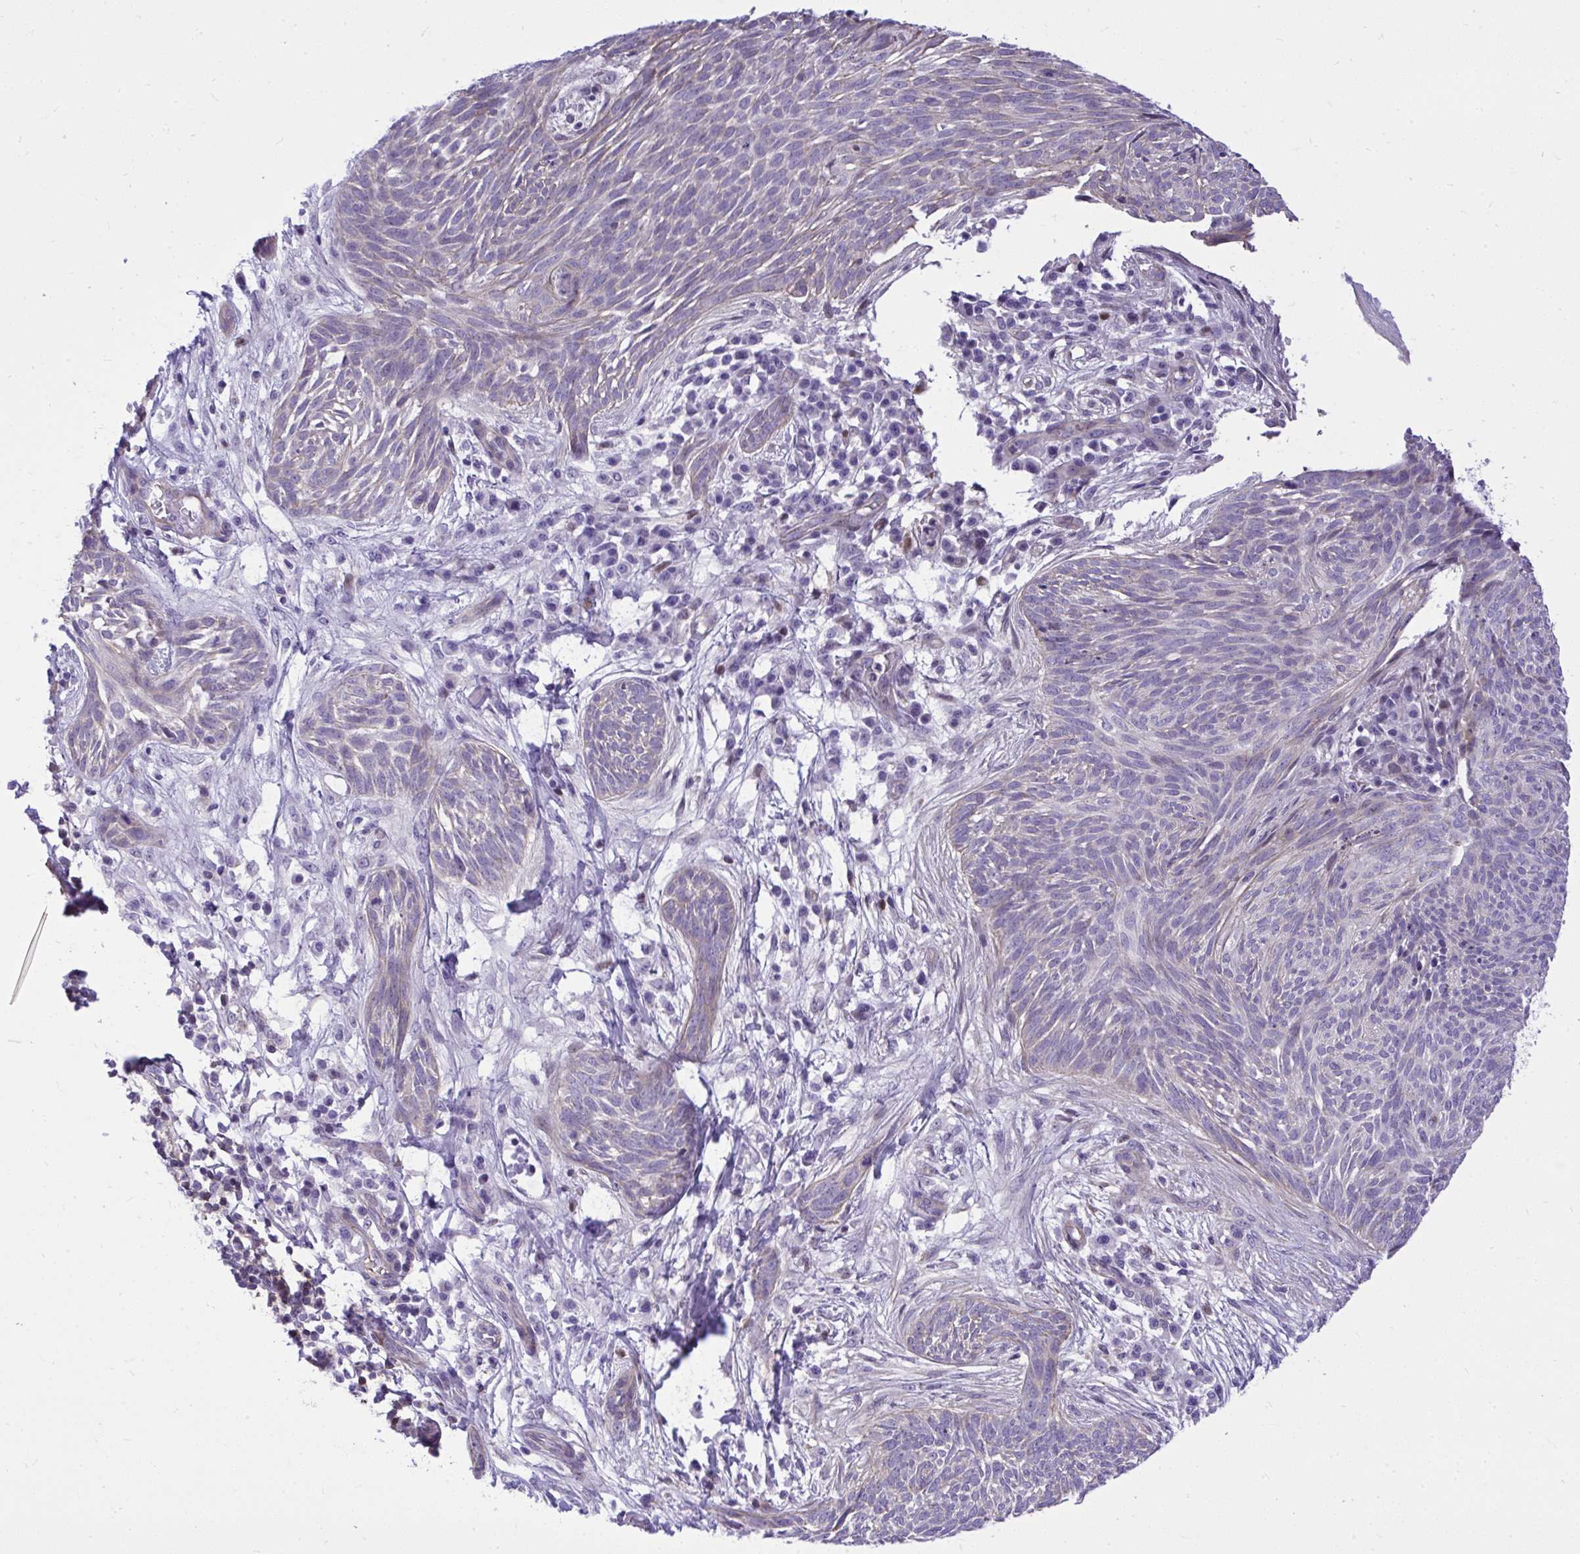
{"staining": {"intensity": "weak", "quantity": "<25%", "location": "cytoplasmic/membranous"}, "tissue": "skin cancer", "cell_type": "Tumor cells", "image_type": "cancer", "snomed": [{"axis": "morphology", "description": "Basal cell carcinoma"}, {"axis": "topography", "description": "Skin"}, {"axis": "topography", "description": "Skin, foot"}], "caption": "Immunohistochemistry micrograph of human basal cell carcinoma (skin) stained for a protein (brown), which displays no staining in tumor cells.", "gene": "GRK4", "patient": {"sex": "female", "age": 86}}